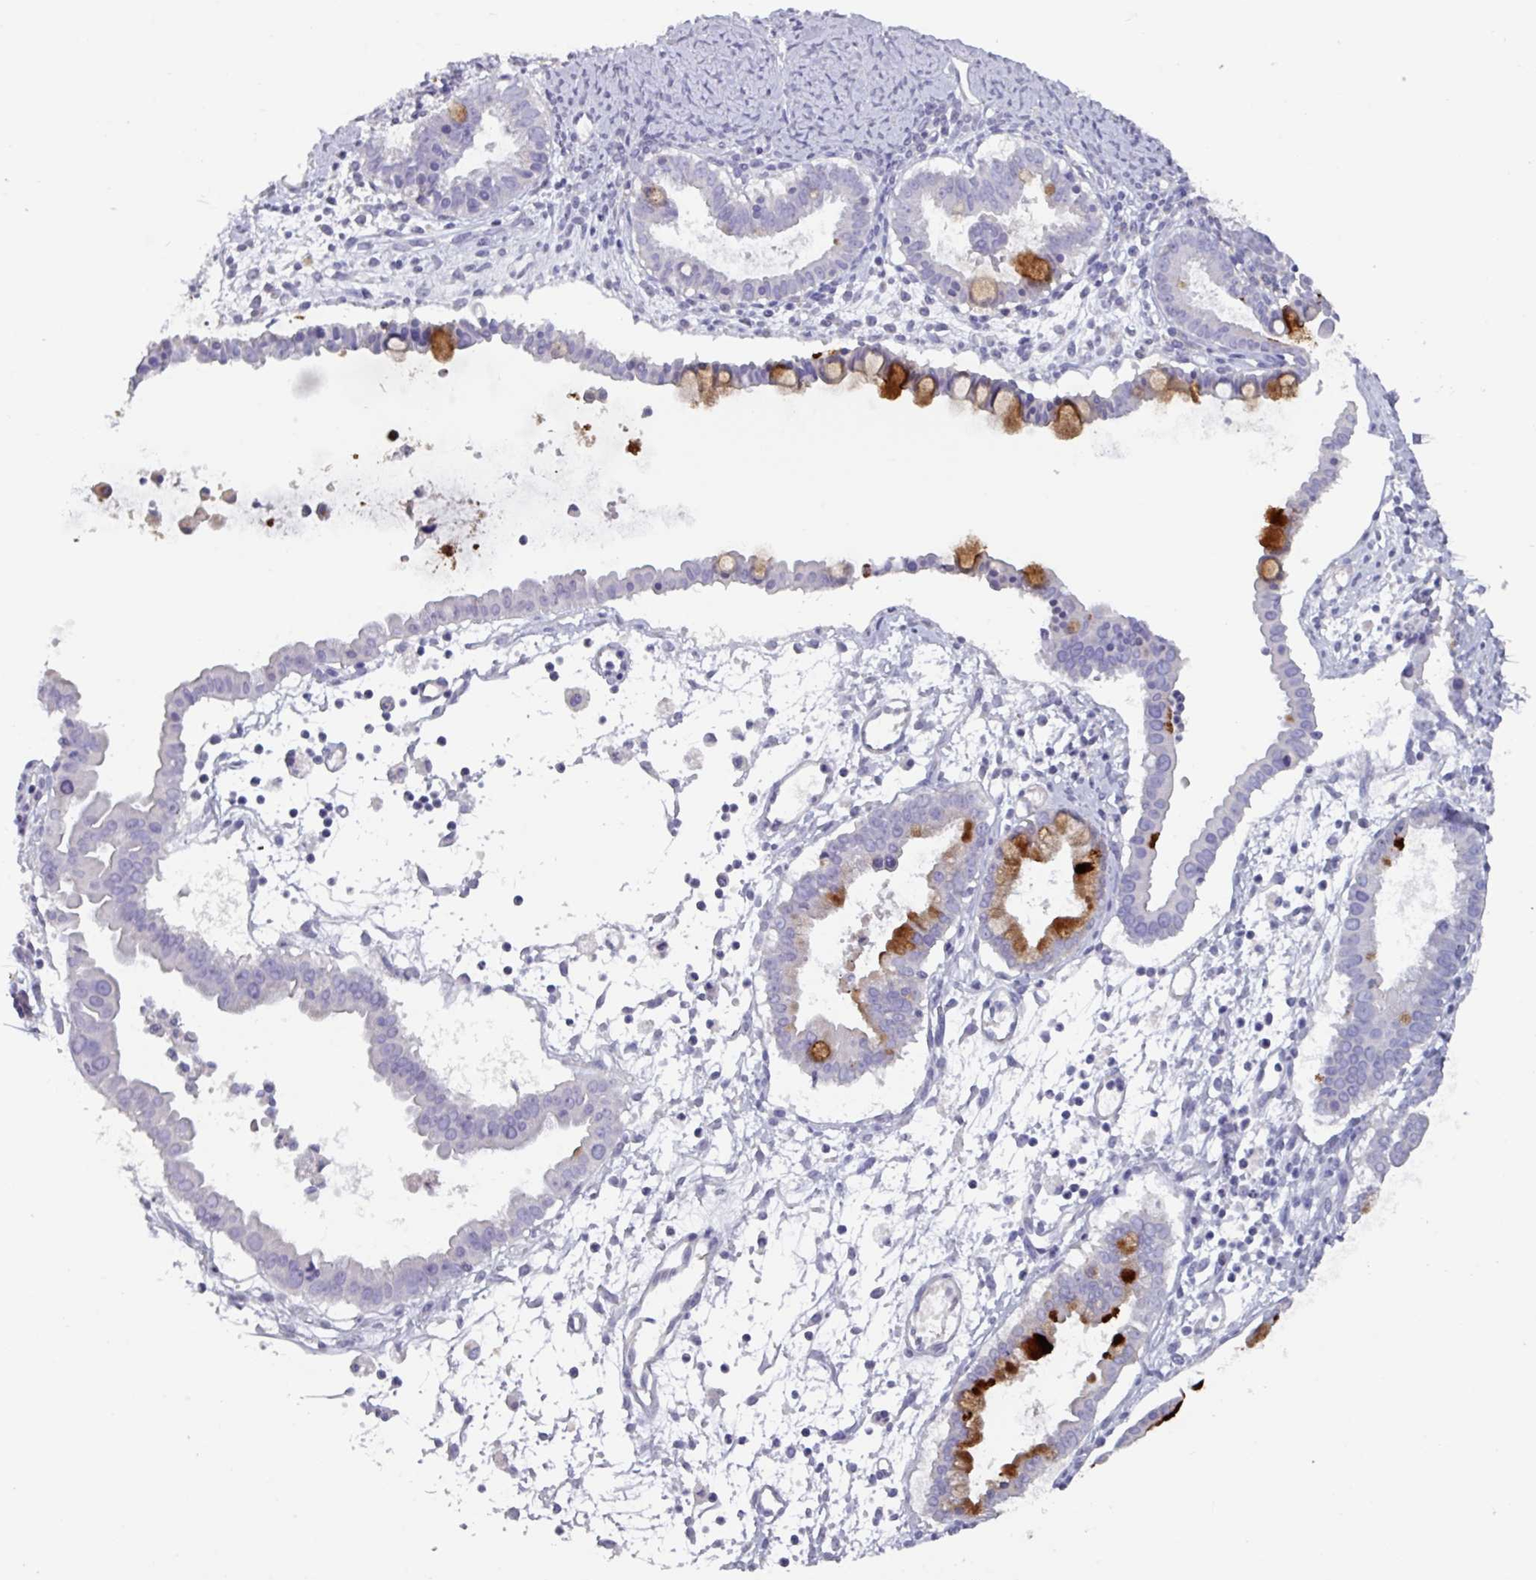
{"staining": {"intensity": "strong", "quantity": "<25%", "location": "cytoplasmic/membranous"}, "tissue": "ovarian cancer", "cell_type": "Tumor cells", "image_type": "cancer", "snomed": [{"axis": "morphology", "description": "Cystadenocarcinoma, mucinous, NOS"}, {"axis": "topography", "description": "Ovary"}], "caption": "High-power microscopy captured an IHC micrograph of mucinous cystadenocarcinoma (ovarian), revealing strong cytoplasmic/membranous expression in approximately <25% of tumor cells. Ihc stains the protein of interest in brown and the nuclei are stained blue.", "gene": "OR2T10", "patient": {"sex": "female", "age": 61}}